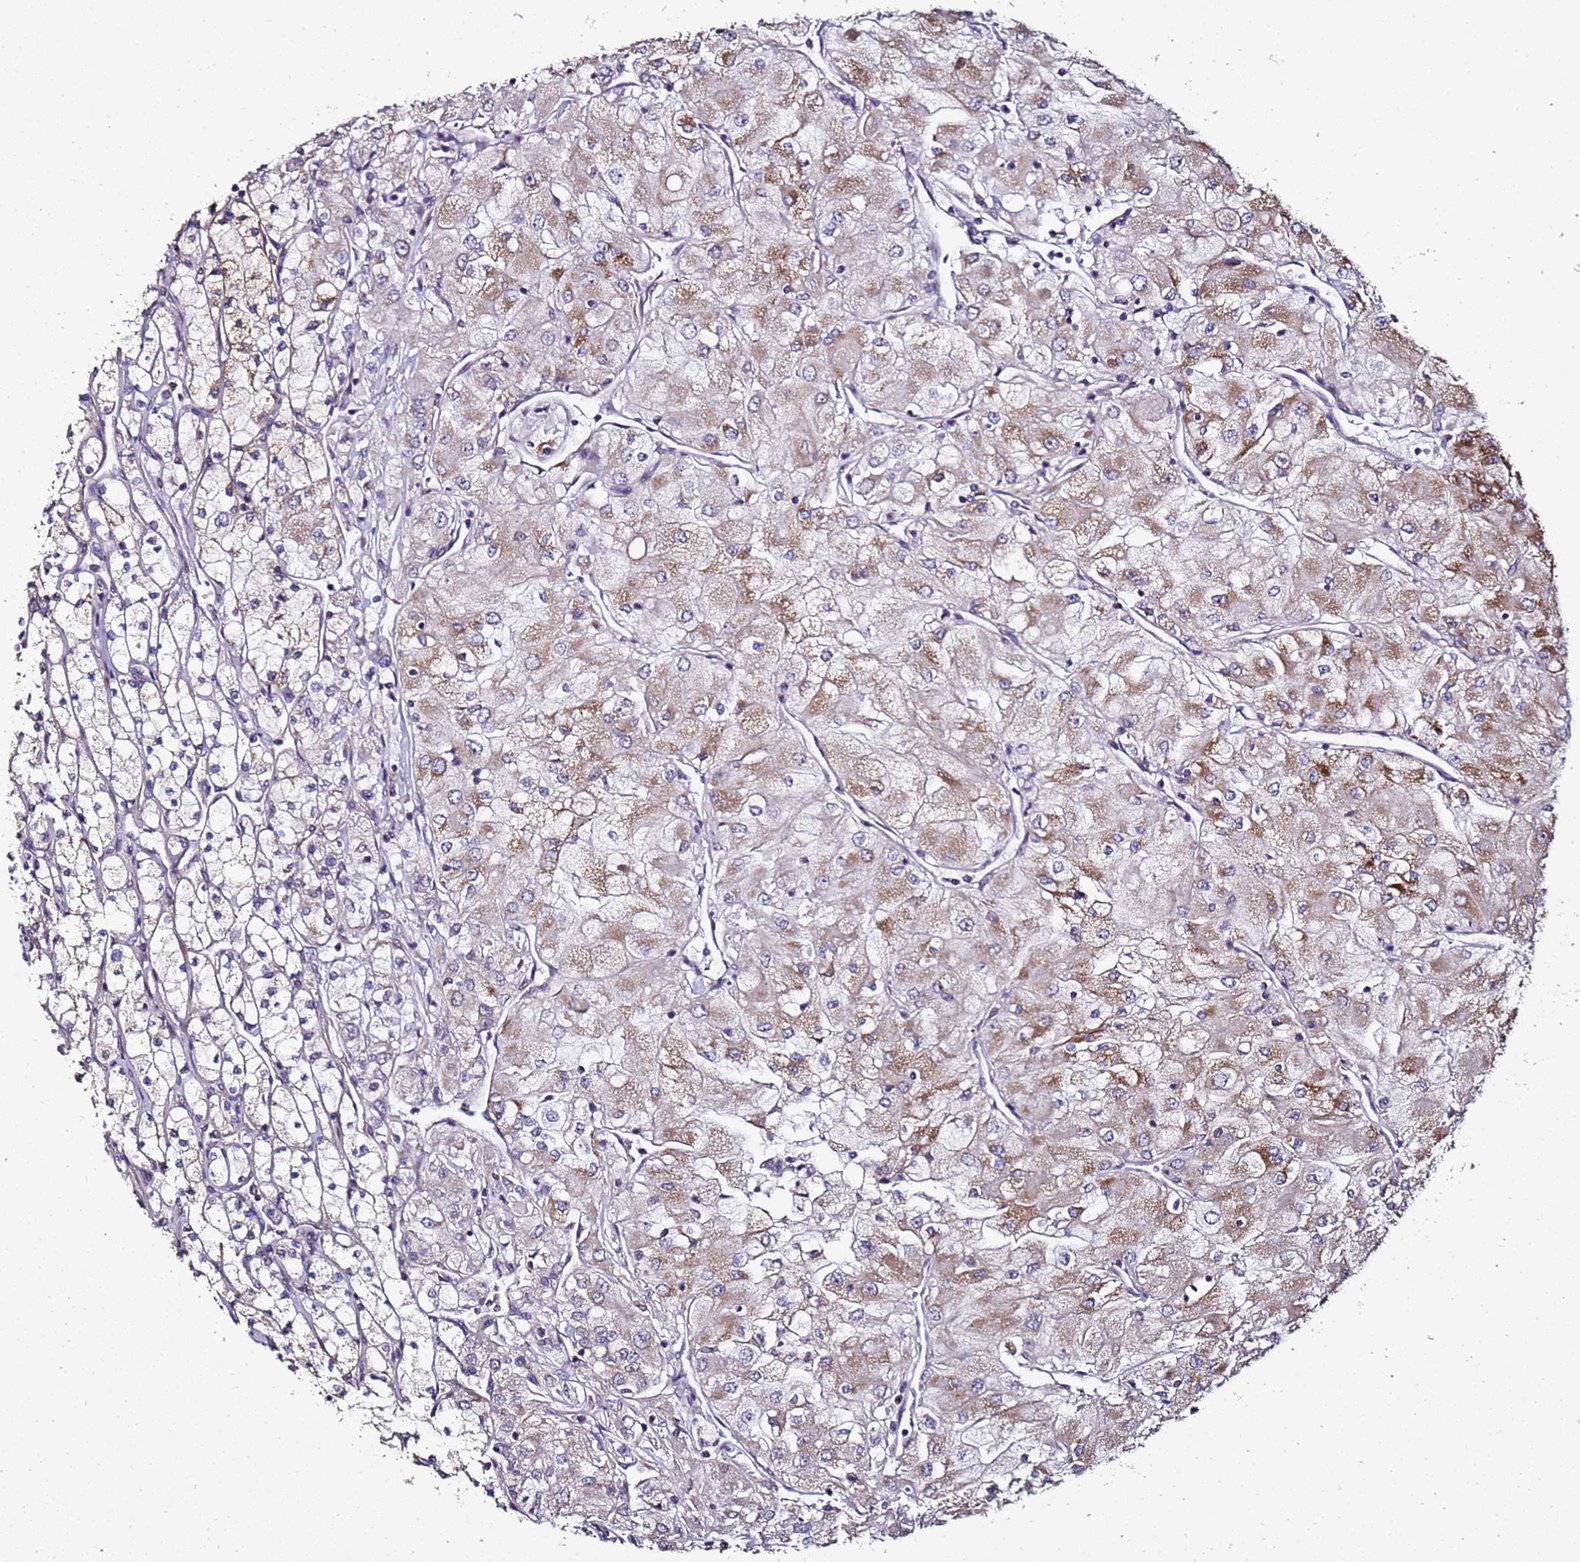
{"staining": {"intensity": "moderate", "quantity": "25%-75%", "location": "cytoplasmic/membranous"}, "tissue": "renal cancer", "cell_type": "Tumor cells", "image_type": "cancer", "snomed": [{"axis": "morphology", "description": "Adenocarcinoma, NOS"}, {"axis": "topography", "description": "Kidney"}], "caption": "High-power microscopy captured an immunohistochemistry (IHC) photomicrograph of renal adenocarcinoma, revealing moderate cytoplasmic/membranous staining in approximately 25%-75% of tumor cells.", "gene": "PRODH", "patient": {"sex": "male", "age": 80}}